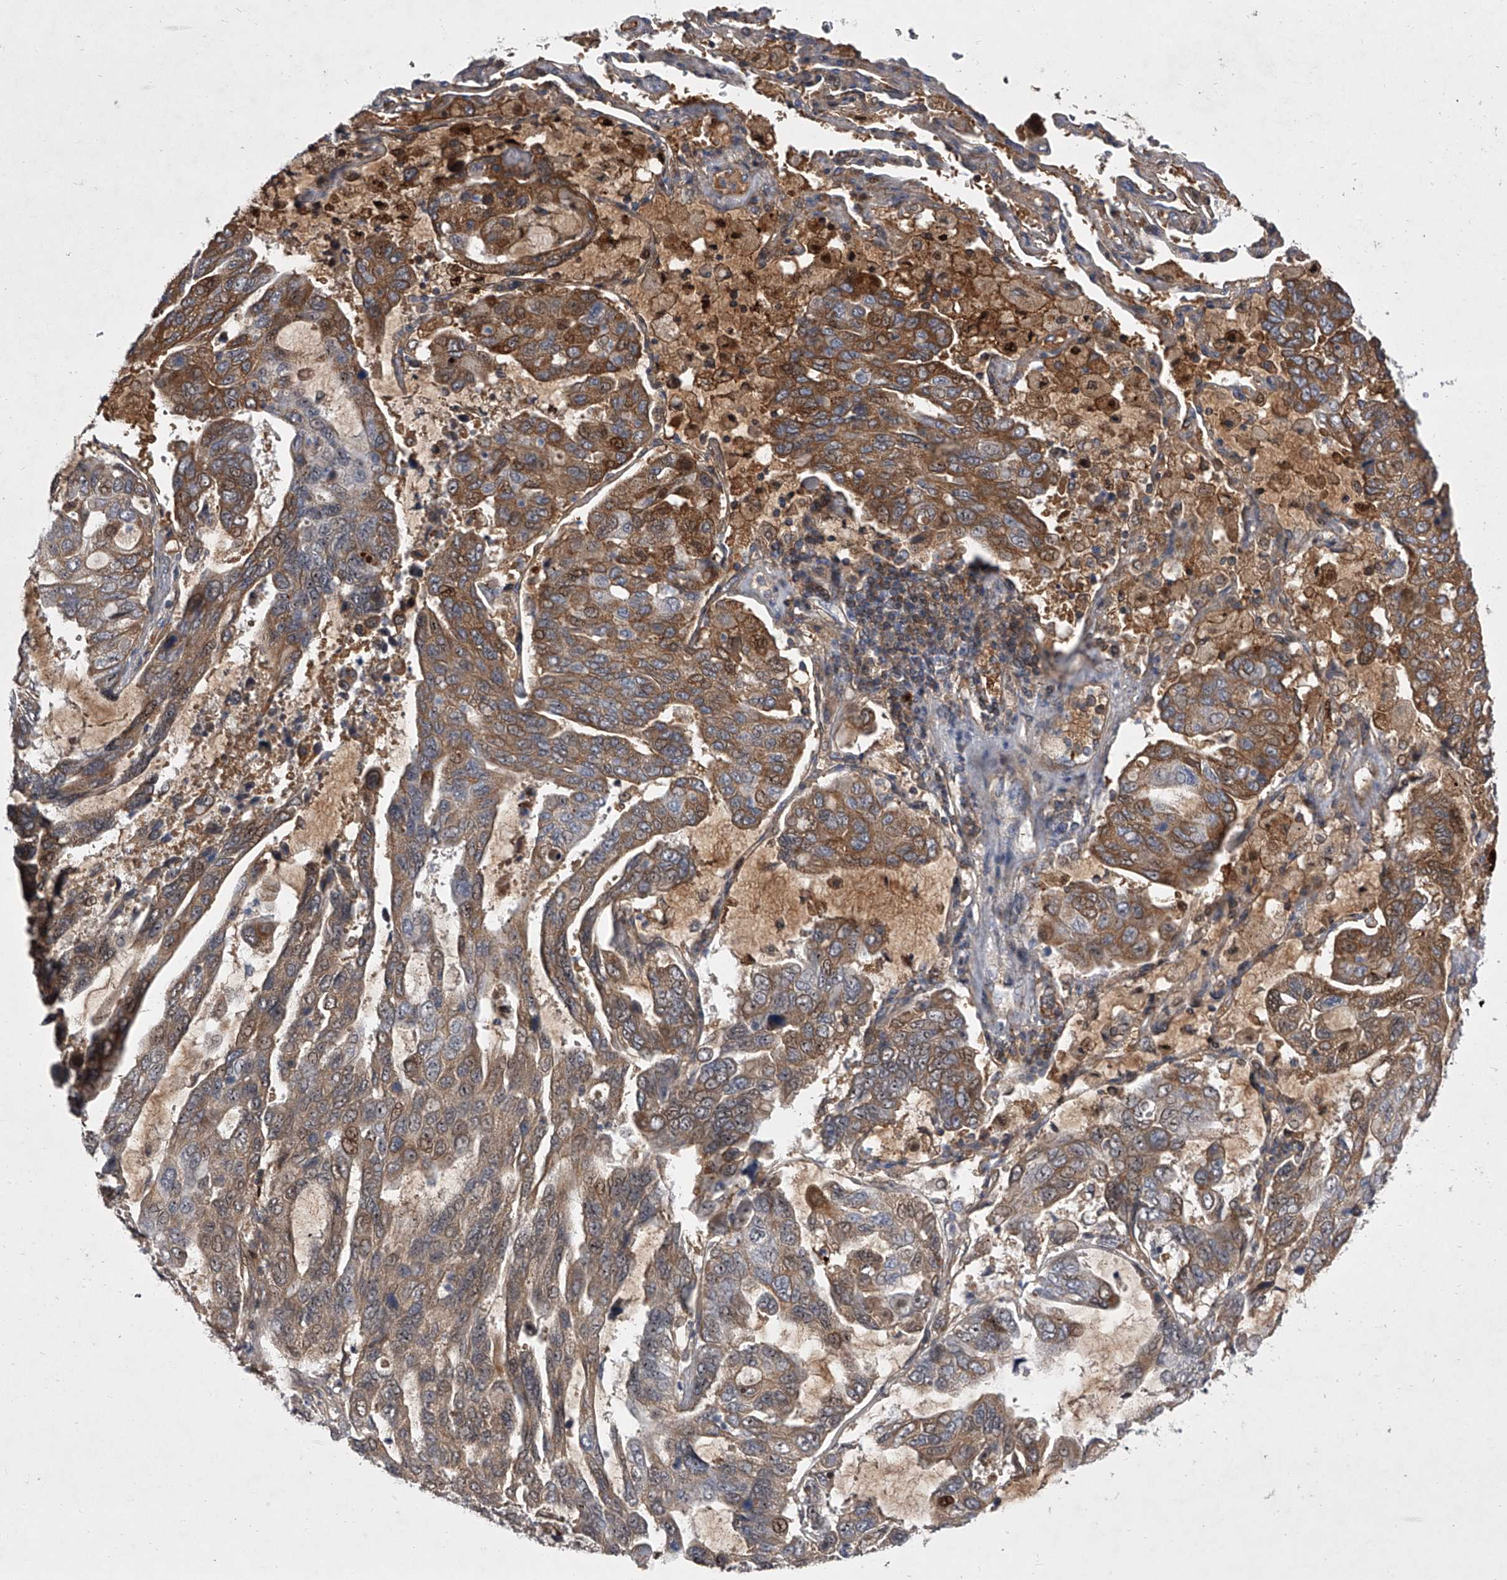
{"staining": {"intensity": "moderate", "quantity": "25%-75%", "location": "cytoplasmic/membranous"}, "tissue": "lung cancer", "cell_type": "Tumor cells", "image_type": "cancer", "snomed": [{"axis": "morphology", "description": "Adenocarcinoma, NOS"}, {"axis": "topography", "description": "Lung"}], "caption": "About 25%-75% of tumor cells in human lung cancer (adenocarcinoma) display moderate cytoplasmic/membranous protein staining as visualized by brown immunohistochemical staining.", "gene": "HEATR6", "patient": {"sex": "male", "age": 64}}